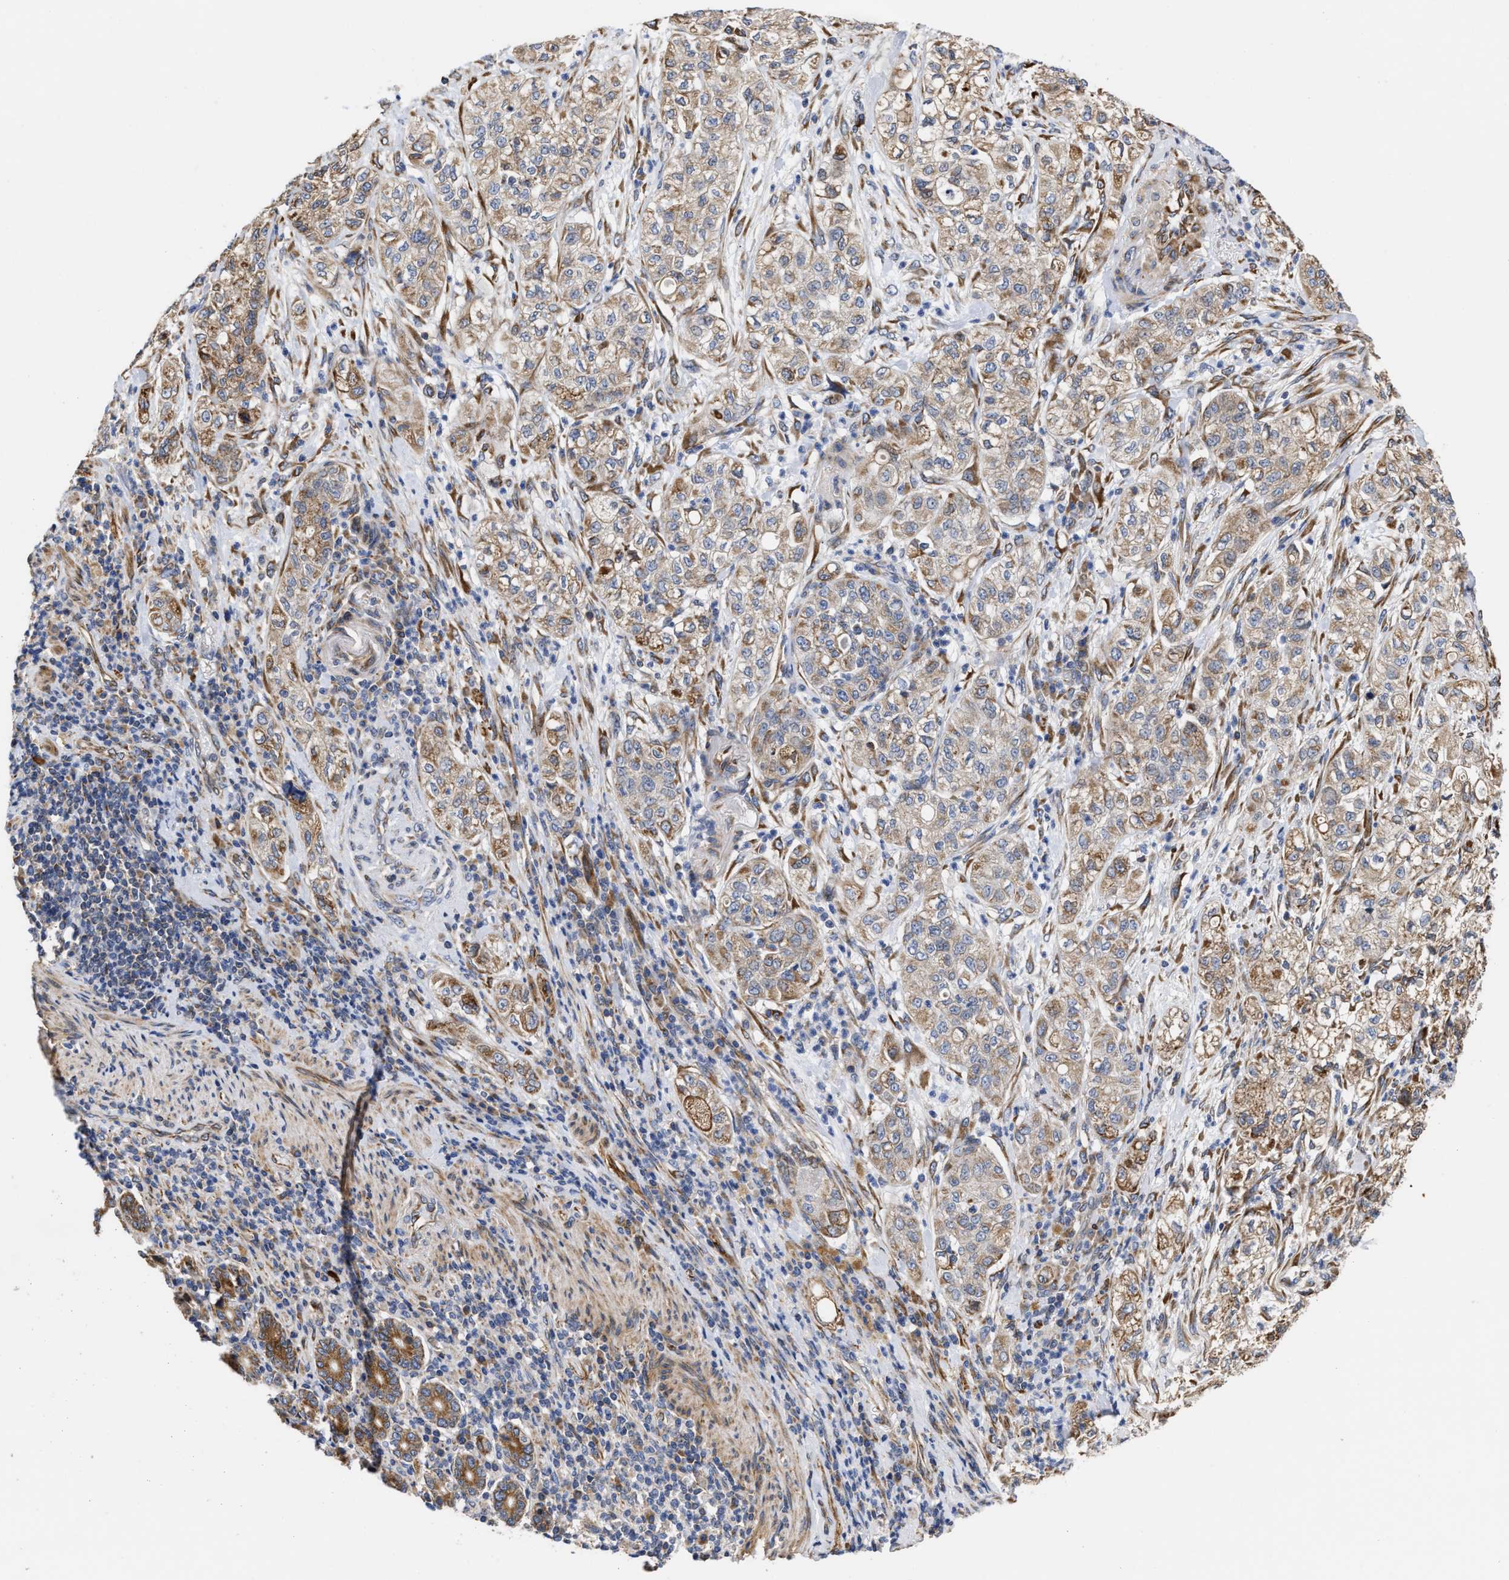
{"staining": {"intensity": "moderate", "quantity": ">75%", "location": "cytoplasmic/membranous"}, "tissue": "pancreatic cancer", "cell_type": "Tumor cells", "image_type": "cancer", "snomed": [{"axis": "morphology", "description": "Adenocarcinoma, NOS"}, {"axis": "topography", "description": "Pancreas"}], "caption": "Immunohistochemical staining of adenocarcinoma (pancreatic) exhibits moderate cytoplasmic/membranous protein positivity in about >75% of tumor cells. (brown staining indicates protein expression, while blue staining denotes nuclei).", "gene": "MALSU1", "patient": {"sex": "female", "age": 78}}